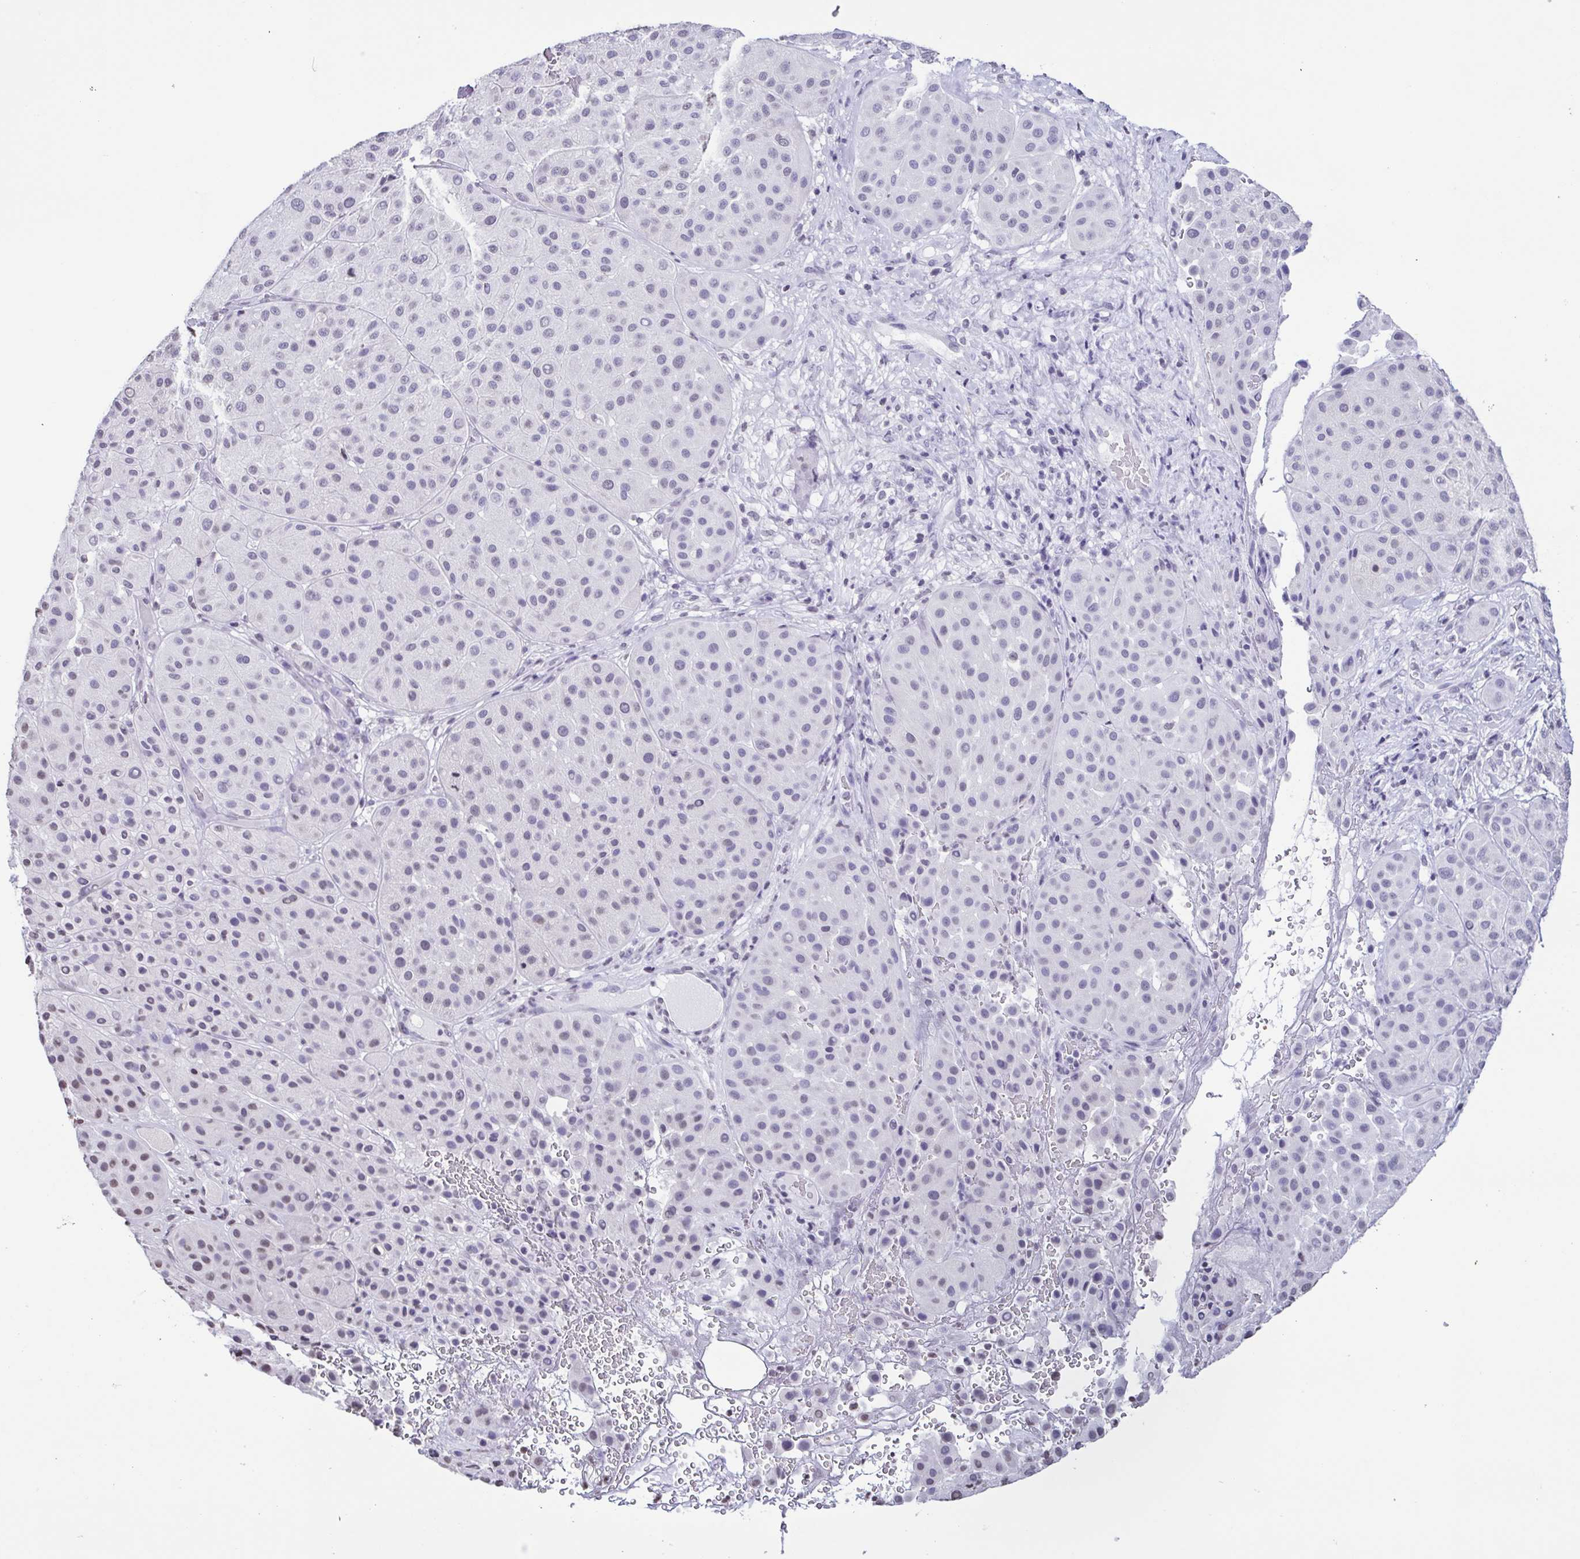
{"staining": {"intensity": "negative", "quantity": "none", "location": "none"}, "tissue": "melanoma", "cell_type": "Tumor cells", "image_type": "cancer", "snomed": [{"axis": "morphology", "description": "Malignant melanoma, Metastatic site"}, {"axis": "topography", "description": "Smooth muscle"}], "caption": "DAB immunohistochemical staining of malignant melanoma (metastatic site) exhibits no significant expression in tumor cells.", "gene": "VCY1B", "patient": {"sex": "male", "age": 41}}